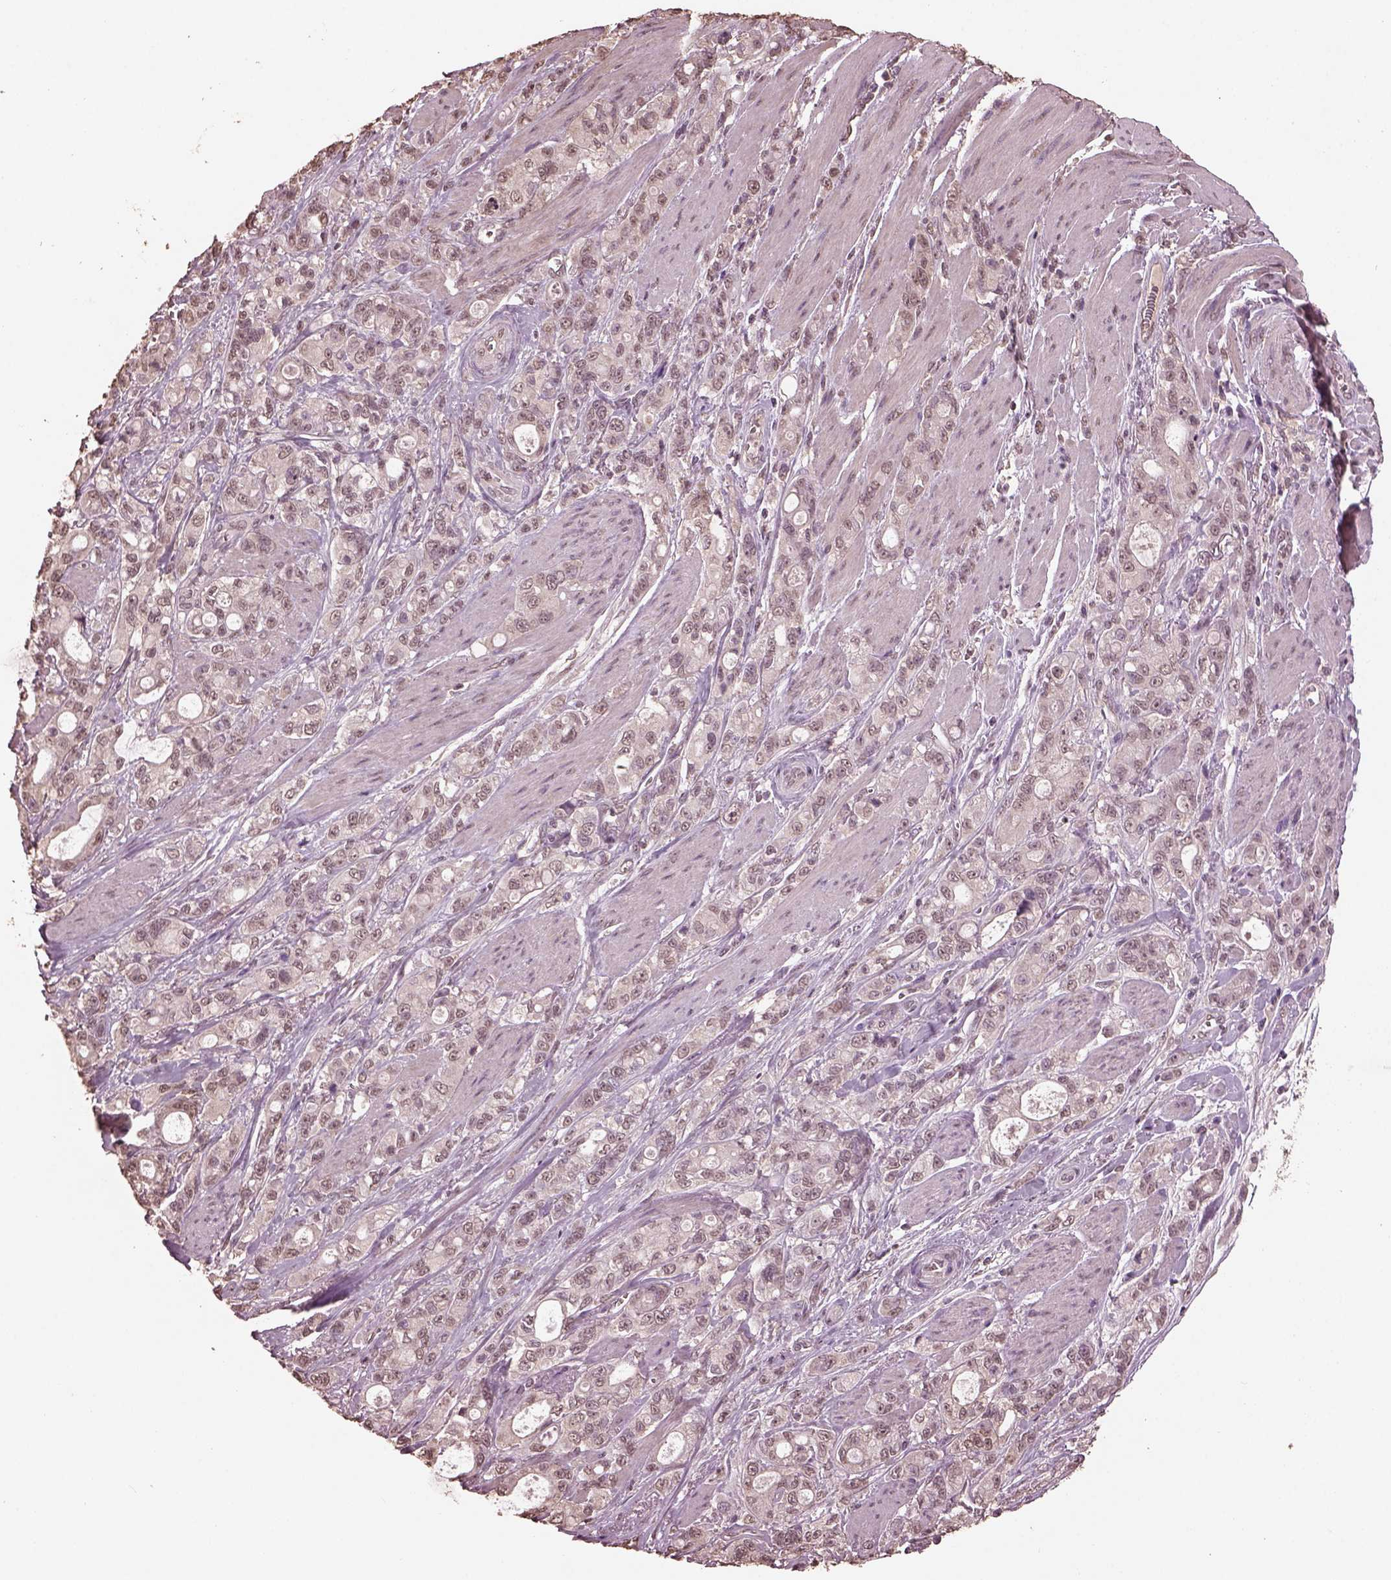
{"staining": {"intensity": "negative", "quantity": "none", "location": "none"}, "tissue": "stomach cancer", "cell_type": "Tumor cells", "image_type": "cancer", "snomed": [{"axis": "morphology", "description": "Adenocarcinoma, NOS"}, {"axis": "topography", "description": "Stomach"}], "caption": "There is no significant positivity in tumor cells of stomach cancer (adenocarcinoma).", "gene": "CPT1C", "patient": {"sex": "male", "age": 63}}